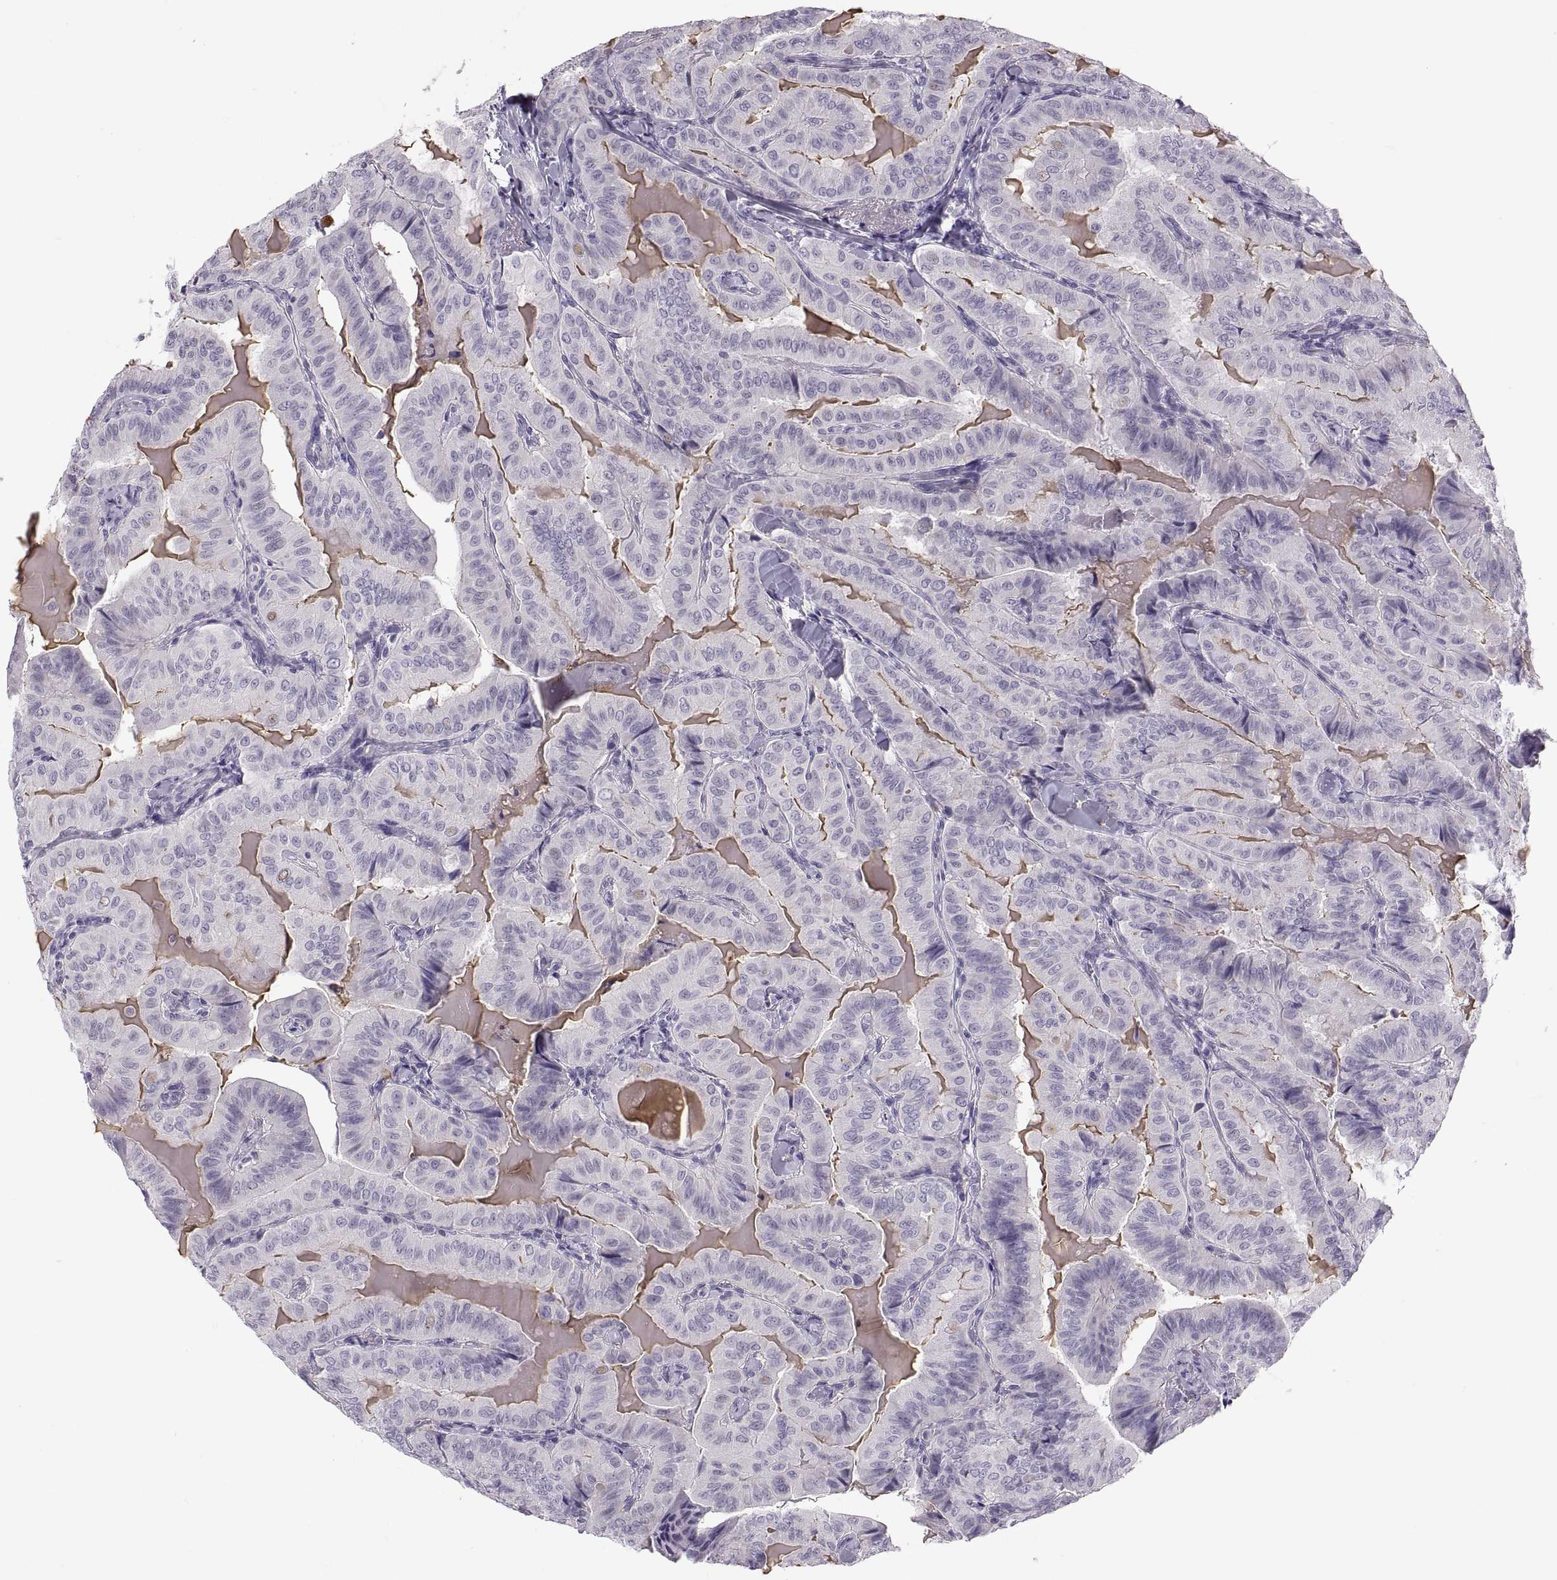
{"staining": {"intensity": "negative", "quantity": "none", "location": "none"}, "tissue": "thyroid cancer", "cell_type": "Tumor cells", "image_type": "cancer", "snomed": [{"axis": "morphology", "description": "Papillary adenocarcinoma, NOS"}, {"axis": "topography", "description": "Thyroid gland"}], "caption": "Immunohistochemistry of human papillary adenocarcinoma (thyroid) shows no expression in tumor cells.", "gene": "C3orf22", "patient": {"sex": "female", "age": 68}}